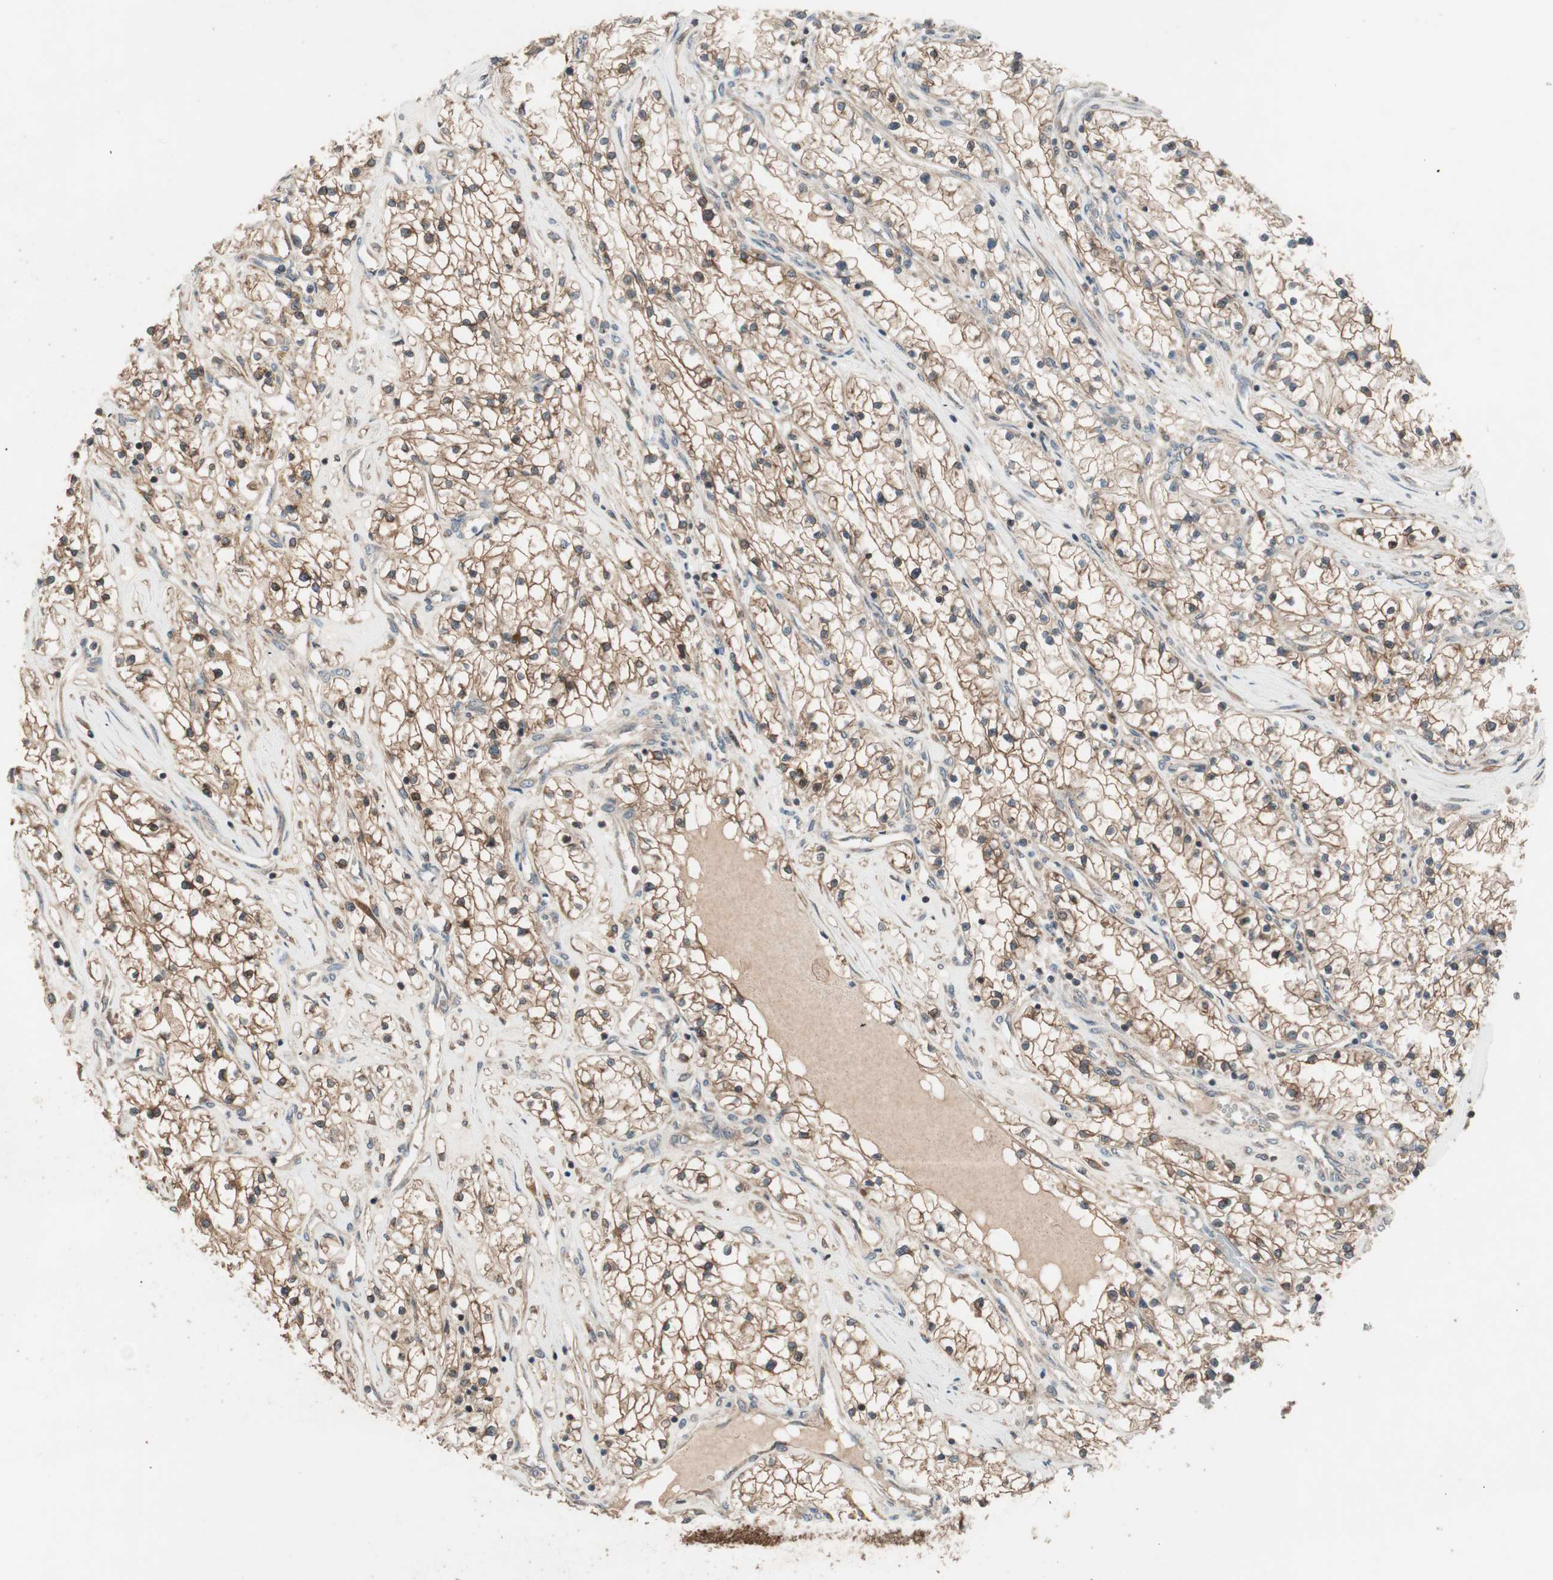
{"staining": {"intensity": "moderate", "quantity": ">75%", "location": "cytoplasmic/membranous"}, "tissue": "renal cancer", "cell_type": "Tumor cells", "image_type": "cancer", "snomed": [{"axis": "morphology", "description": "Adenocarcinoma, NOS"}, {"axis": "topography", "description": "Kidney"}], "caption": "The histopathology image shows immunohistochemical staining of renal adenocarcinoma. There is moderate cytoplasmic/membranous staining is appreciated in approximately >75% of tumor cells. Ihc stains the protein in brown and the nuclei are stained blue.", "gene": "ATP6AP2", "patient": {"sex": "male", "age": 68}}